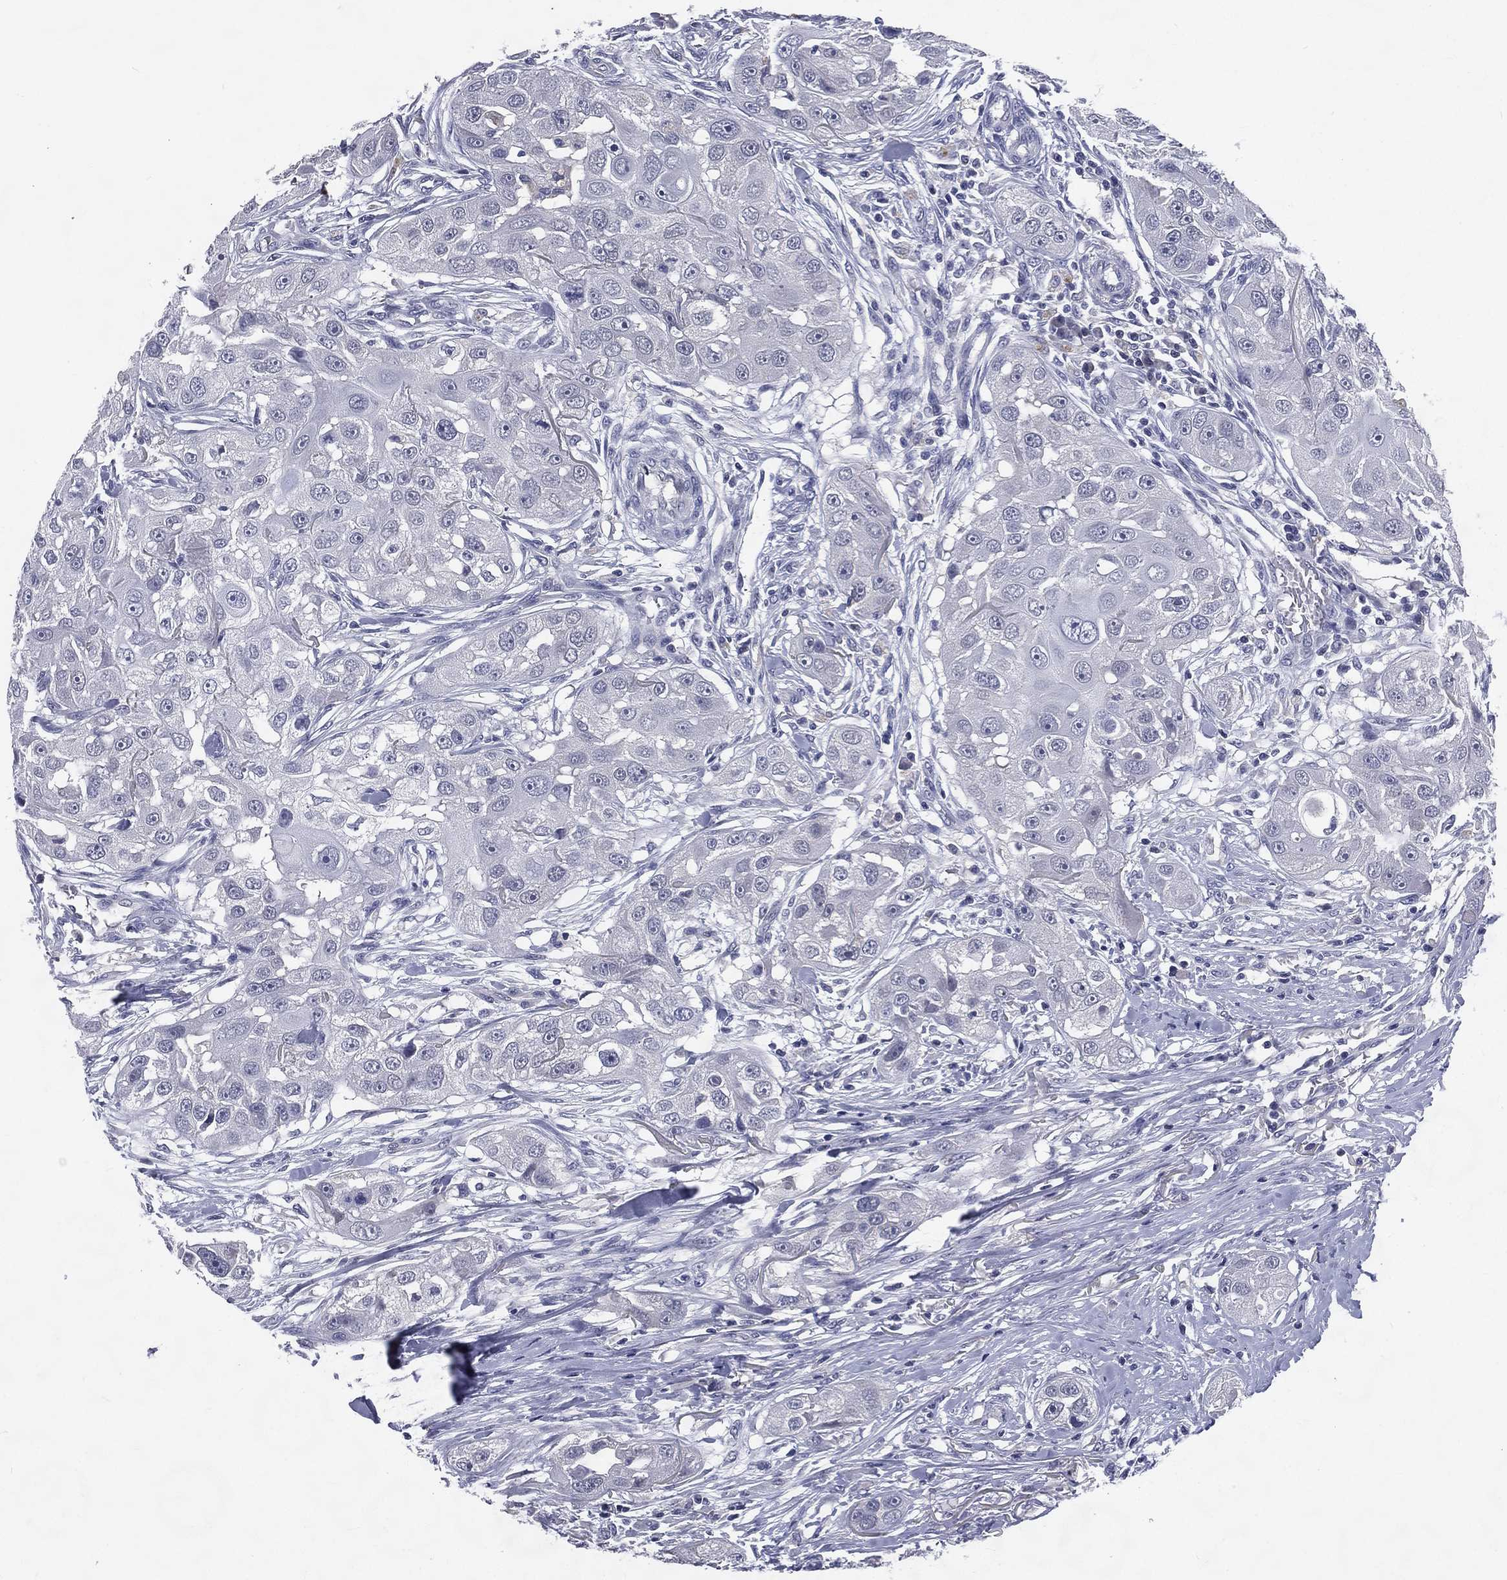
{"staining": {"intensity": "negative", "quantity": "none", "location": "none"}, "tissue": "head and neck cancer", "cell_type": "Tumor cells", "image_type": "cancer", "snomed": [{"axis": "morphology", "description": "Squamous cell carcinoma, NOS"}, {"axis": "topography", "description": "Head-Neck"}], "caption": "Immunohistochemistry histopathology image of neoplastic tissue: human head and neck cancer stained with DAB displays no significant protein expression in tumor cells.", "gene": "IFT27", "patient": {"sex": "male", "age": 51}}